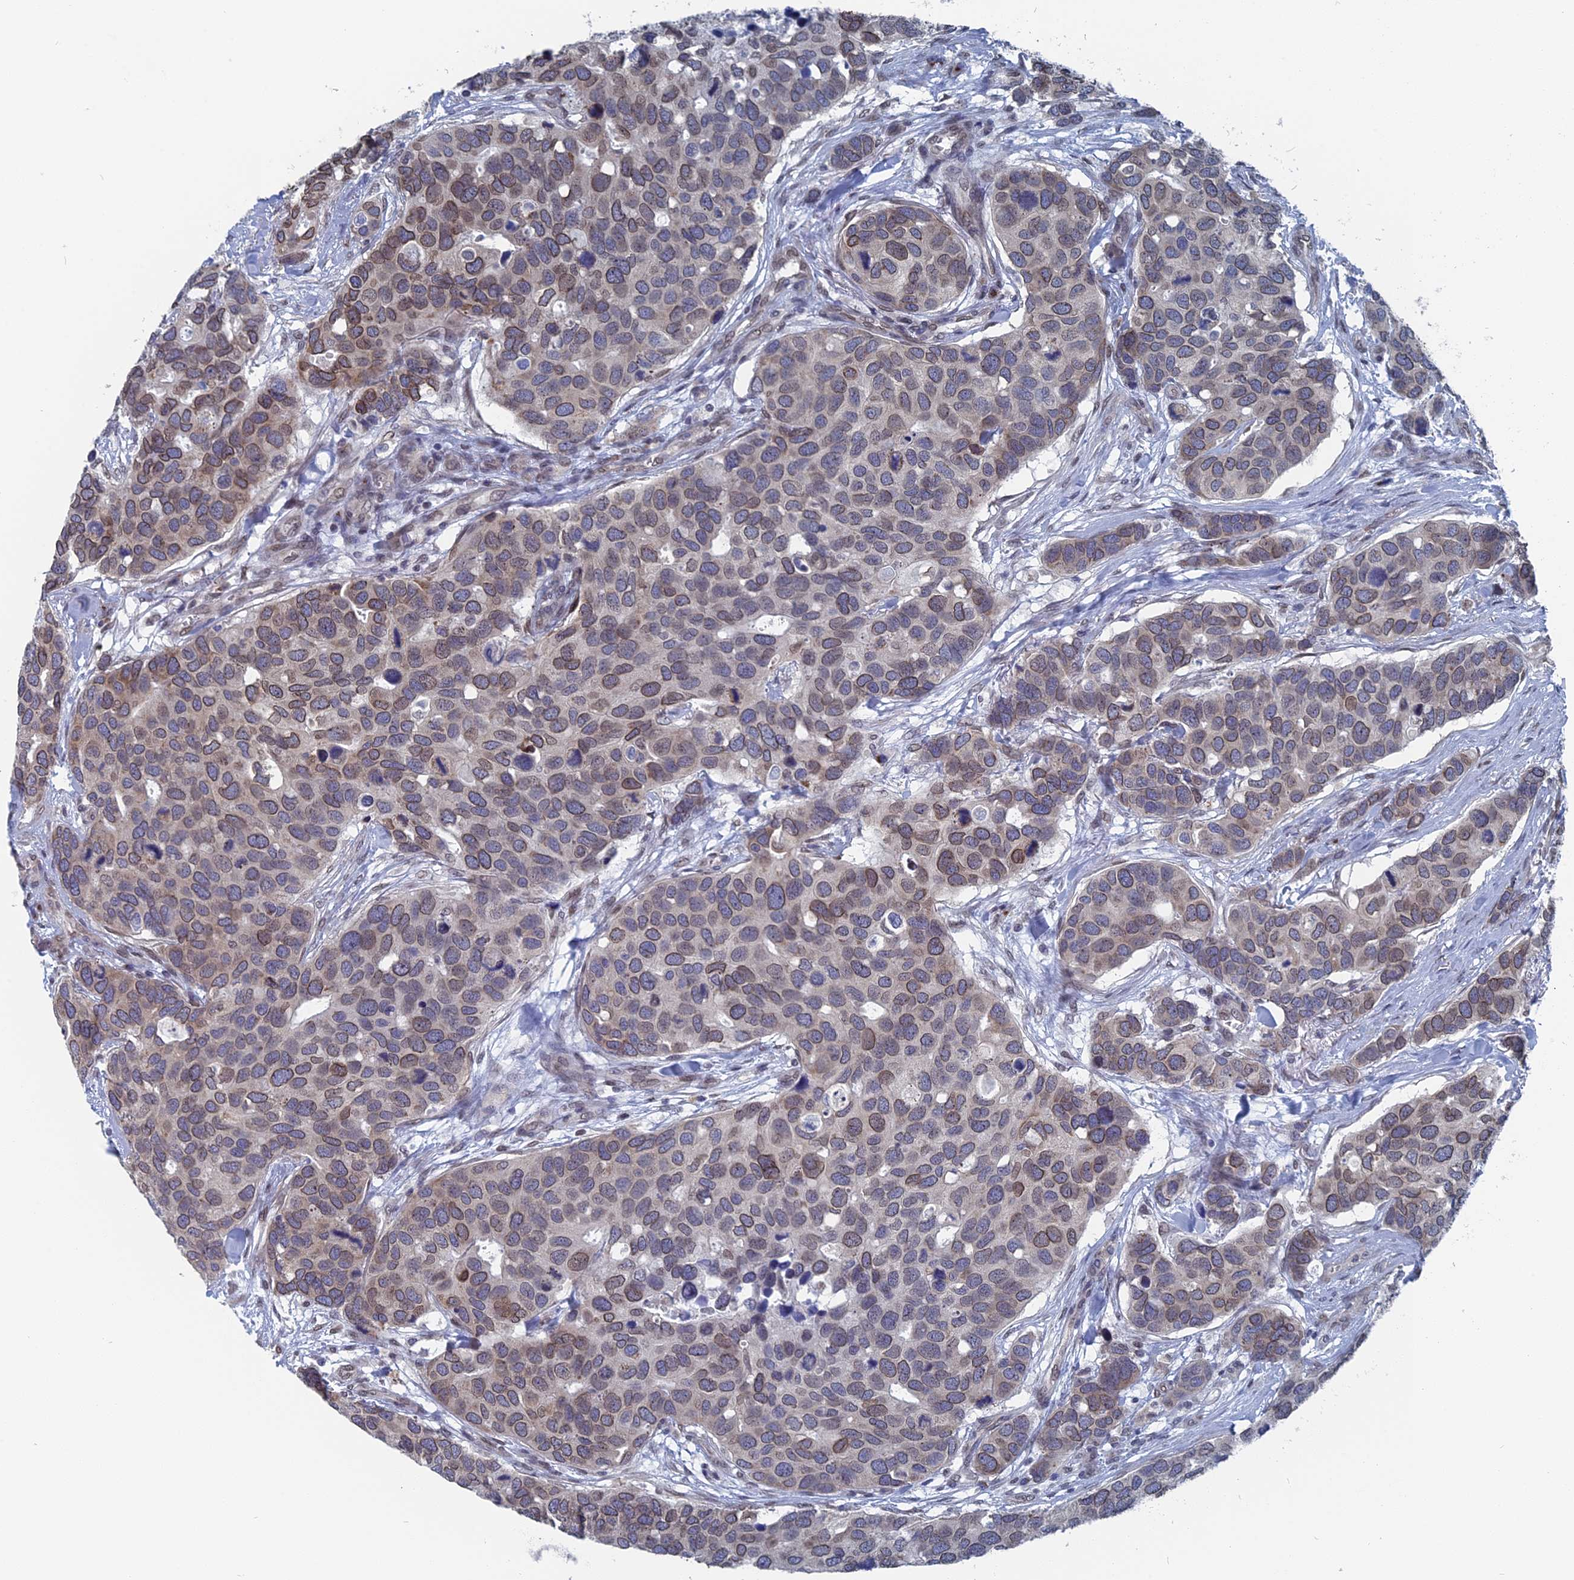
{"staining": {"intensity": "weak", "quantity": "25%-75%", "location": "cytoplasmic/membranous,nuclear"}, "tissue": "breast cancer", "cell_type": "Tumor cells", "image_type": "cancer", "snomed": [{"axis": "morphology", "description": "Duct carcinoma"}, {"axis": "topography", "description": "Breast"}], "caption": "There is low levels of weak cytoplasmic/membranous and nuclear staining in tumor cells of breast cancer, as demonstrated by immunohistochemical staining (brown color).", "gene": "MTRF1", "patient": {"sex": "female", "age": 83}}